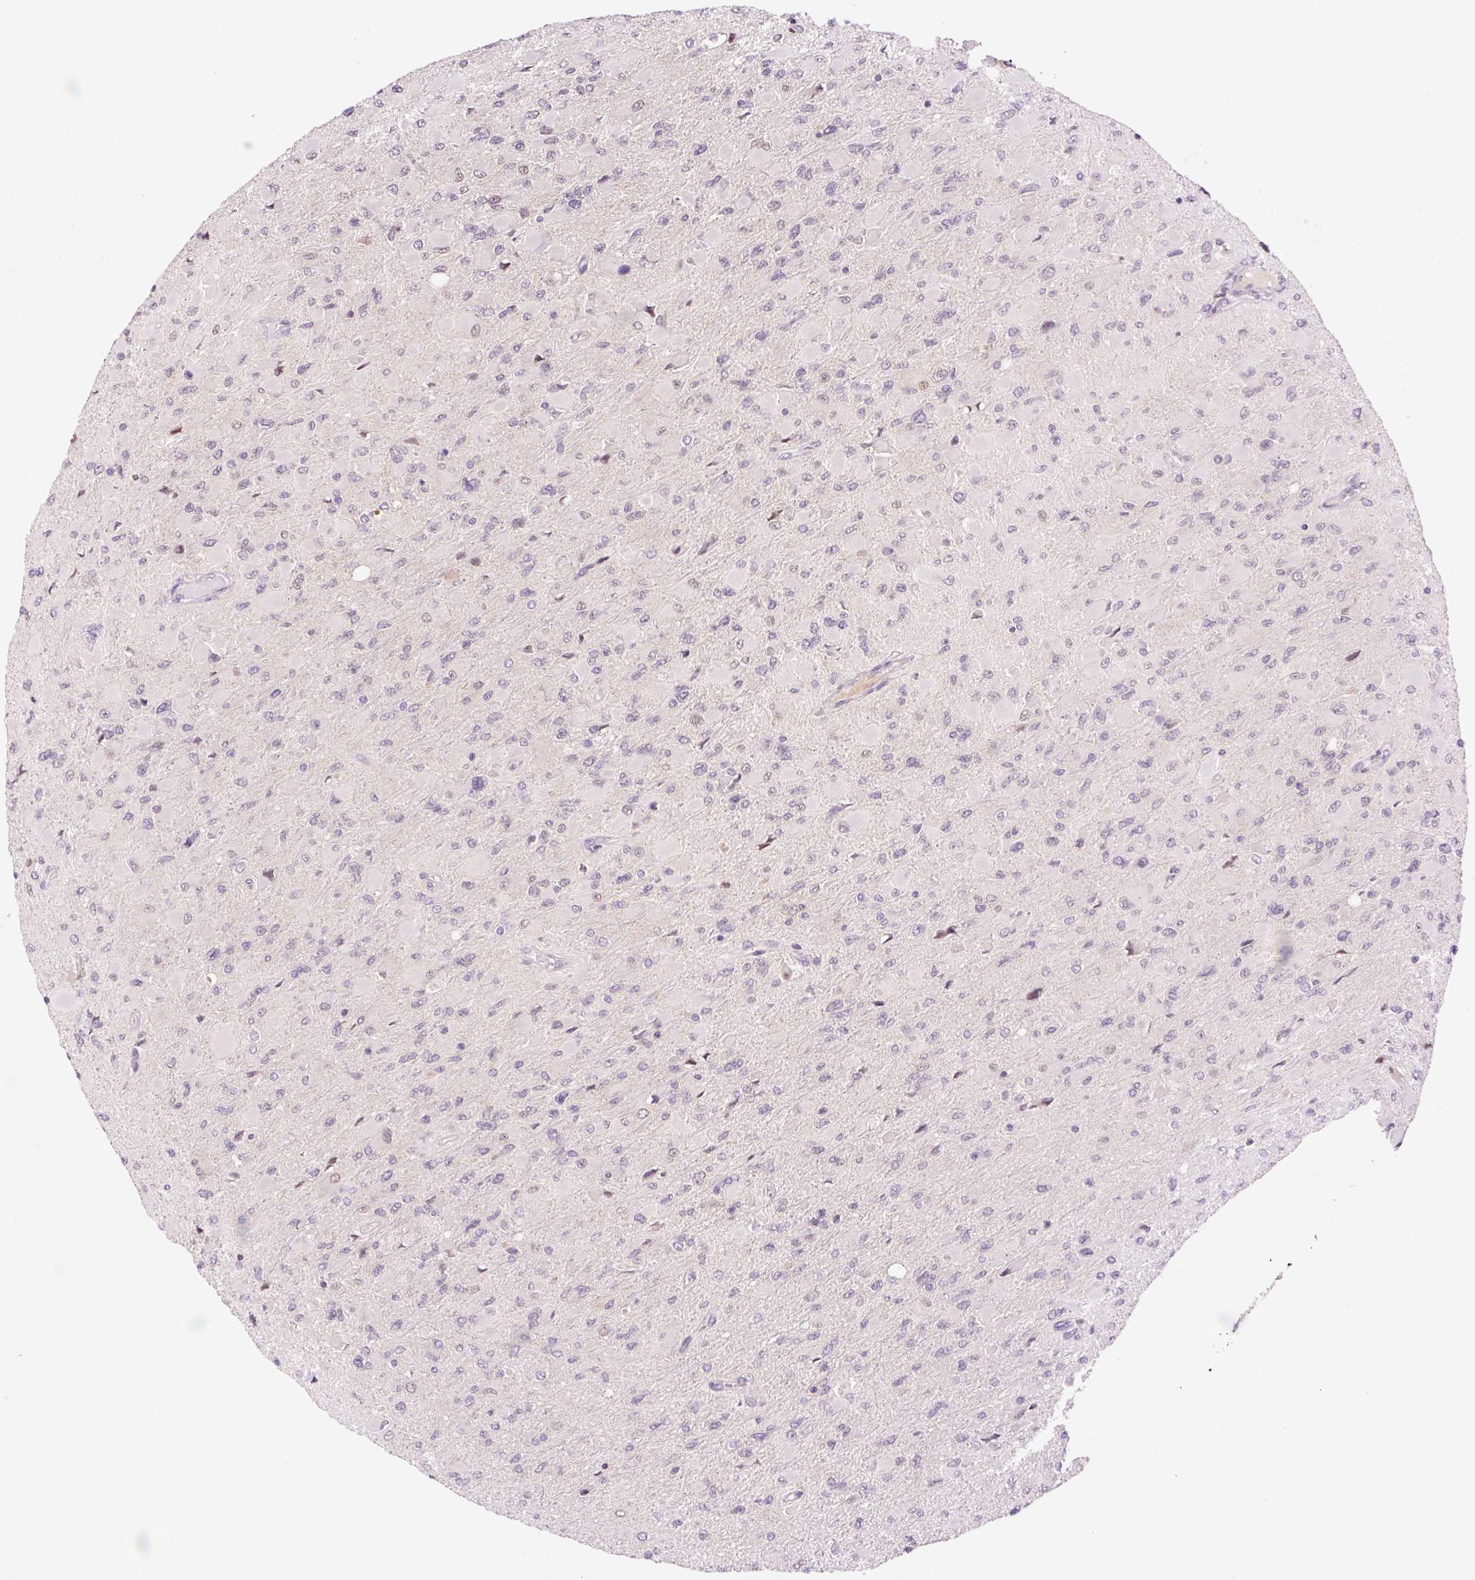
{"staining": {"intensity": "negative", "quantity": "none", "location": "none"}, "tissue": "glioma", "cell_type": "Tumor cells", "image_type": "cancer", "snomed": [{"axis": "morphology", "description": "Glioma, malignant, High grade"}, {"axis": "topography", "description": "Cerebral cortex"}], "caption": "Immunohistochemistry (IHC) histopathology image of human high-grade glioma (malignant) stained for a protein (brown), which demonstrates no positivity in tumor cells. (DAB (3,3'-diaminobenzidine) immunohistochemistry (IHC) with hematoxylin counter stain).", "gene": "DPPA4", "patient": {"sex": "female", "age": 36}}